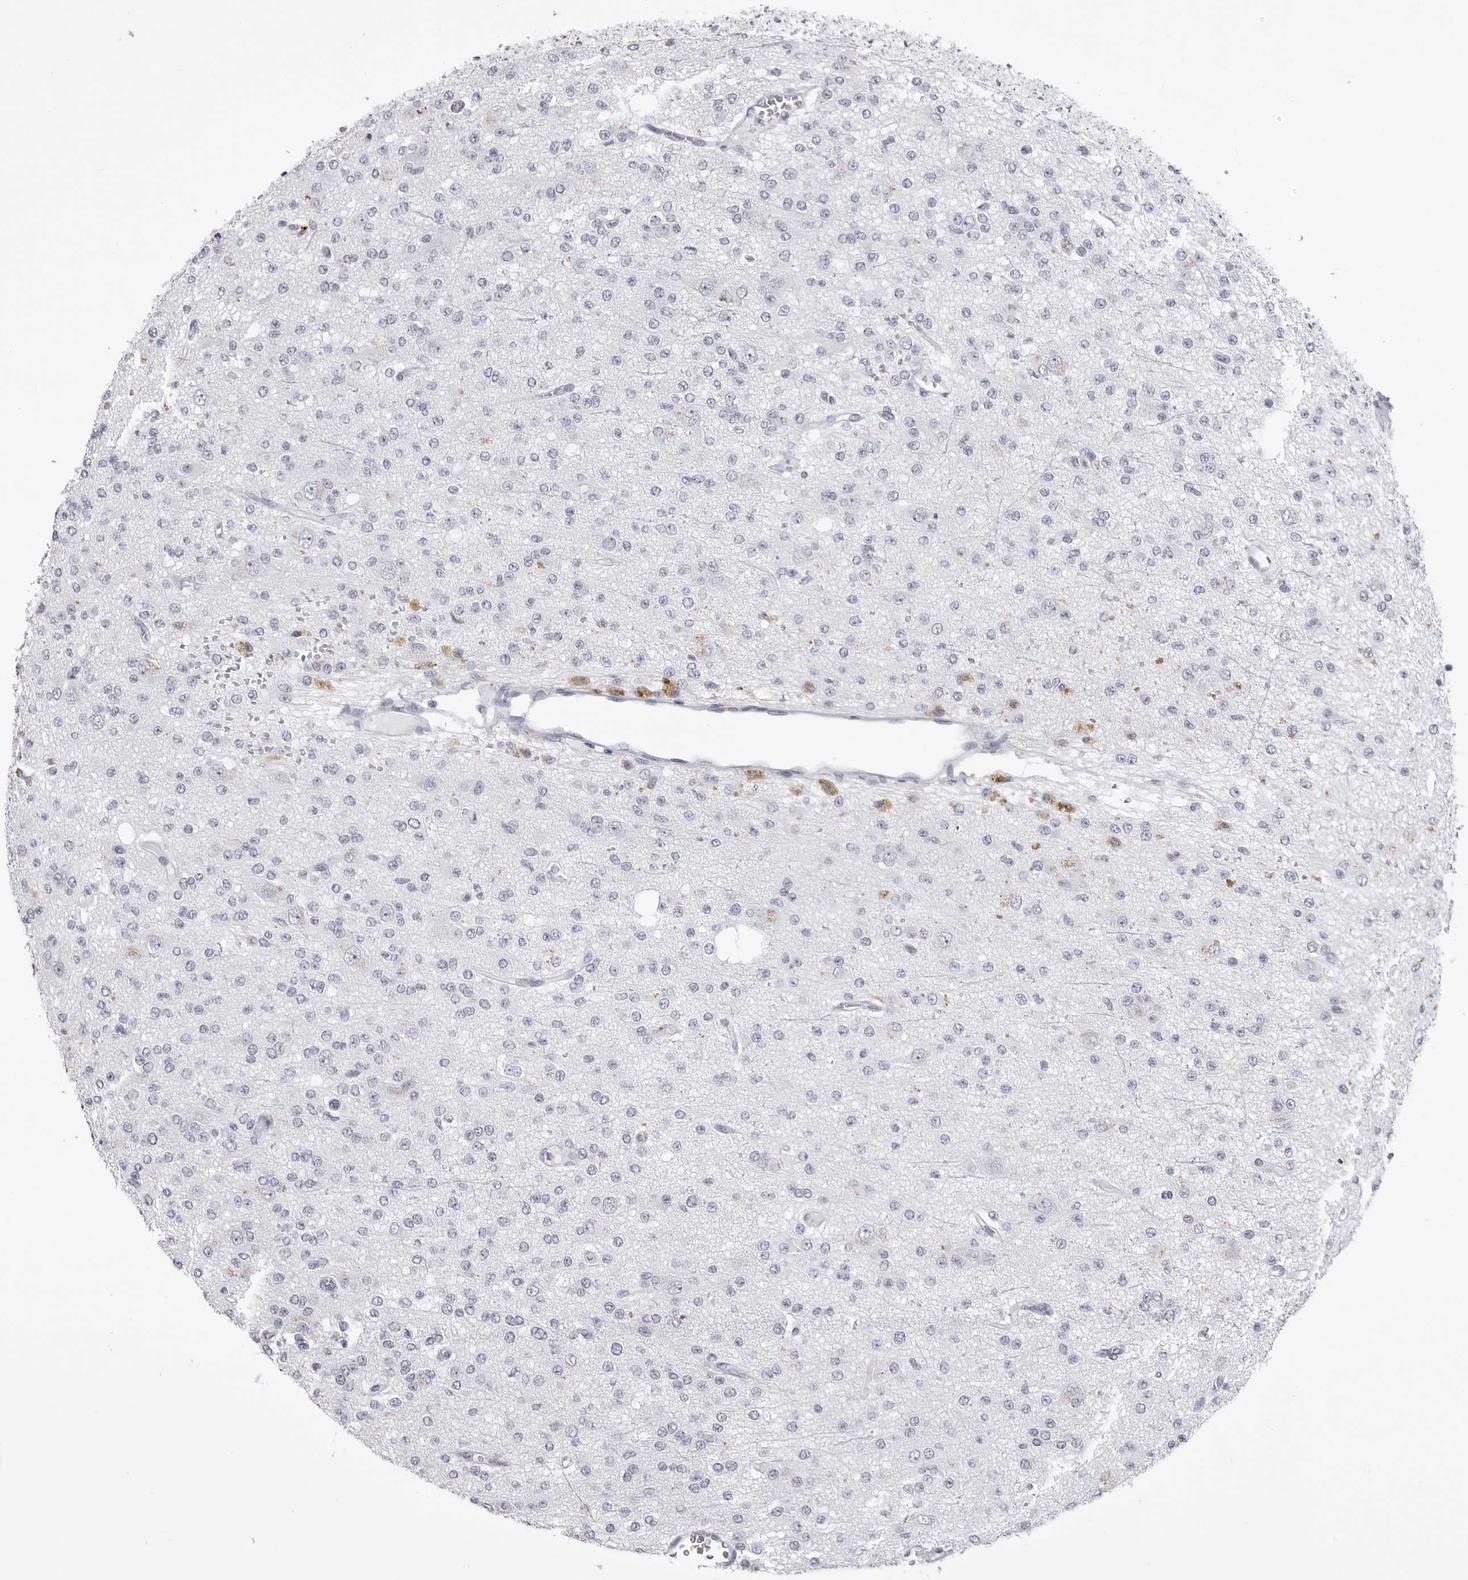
{"staining": {"intensity": "negative", "quantity": "none", "location": "none"}, "tissue": "glioma", "cell_type": "Tumor cells", "image_type": "cancer", "snomed": [{"axis": "morphology", "description": "Glioma, malignant, Low grade"}, {"axis": "topography", "description": "Brain"}], "caption": "A photomicrograph of human malignant glioma (low-grade) is negative for staining in tumor cells. (DAB immunohistochemistry visualized using brightfield microscopy, high magnification).", "gene": "LGALS4", "patient": {"sex": "male", "age": 38}}